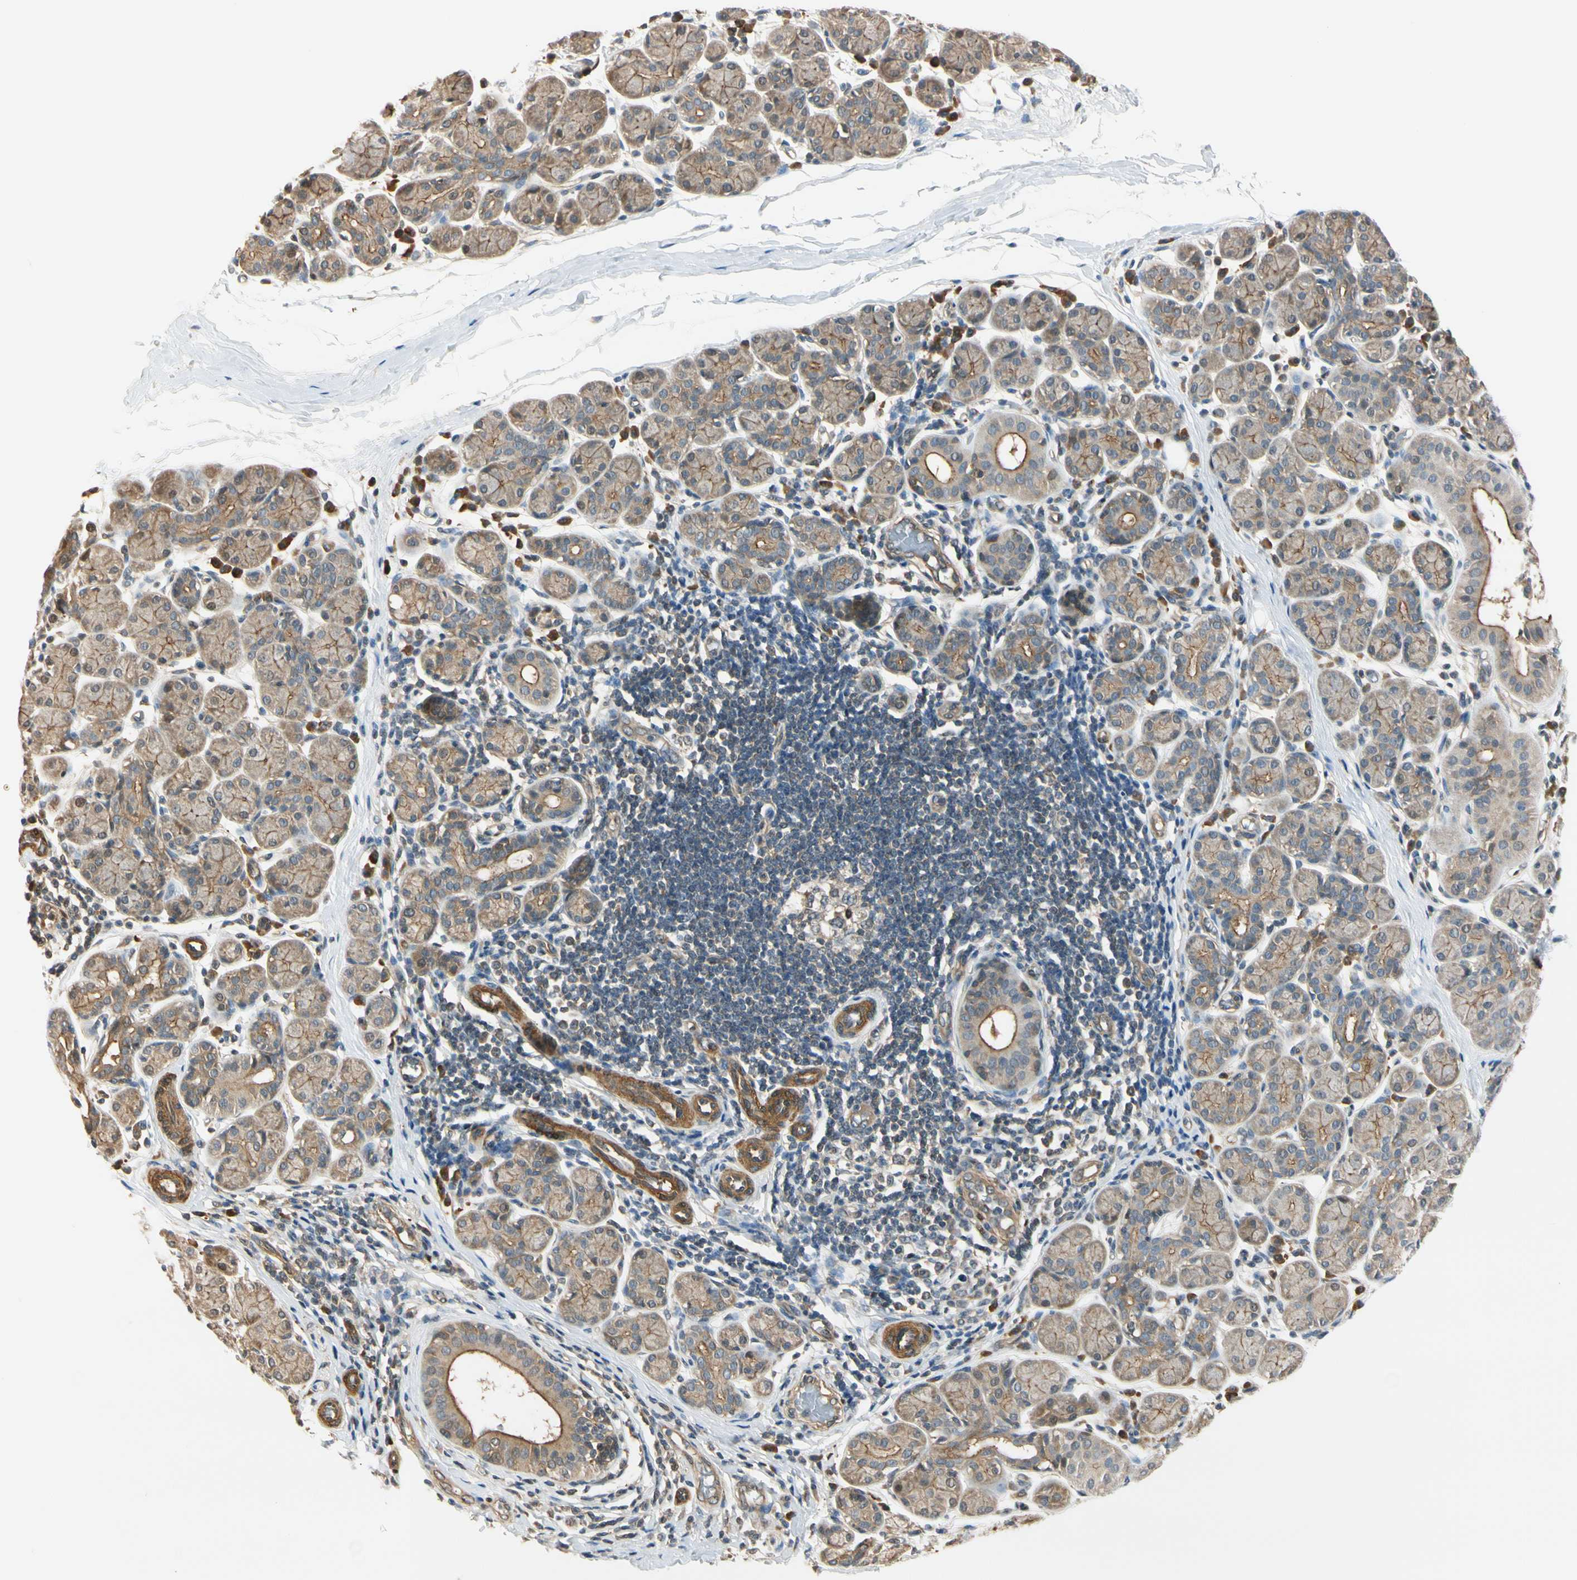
{"staining": {"intensity": "weak", "quantity": ">75%", "location": "cytoplasmic/membranous"}, "tissue": "salivary gland", "cell_type": "Glandular cells", "image_type": "normal", "snomed": [{"axis": "morphology", "description": "Normal tissue, NOS"}, {"axis": "morphology", "description": "Inflammation, NOS"}, {"axis": "topography", "description": "Lymph node"}, {"axis": "topography", "description": "Salivary gland"}], "caption": "Protein staining of benign salivary gland displays weak cytoplasmic/membranous expression in approximately >75% of glandular cells. The staining was performed using DAB to visualize the protein expression in brown, while the nuclei were stained in blue with hematoxylin (Magnification: 20x).", "gene": "RASGRF1", "patient": {"sex": "male", "age": 3}}